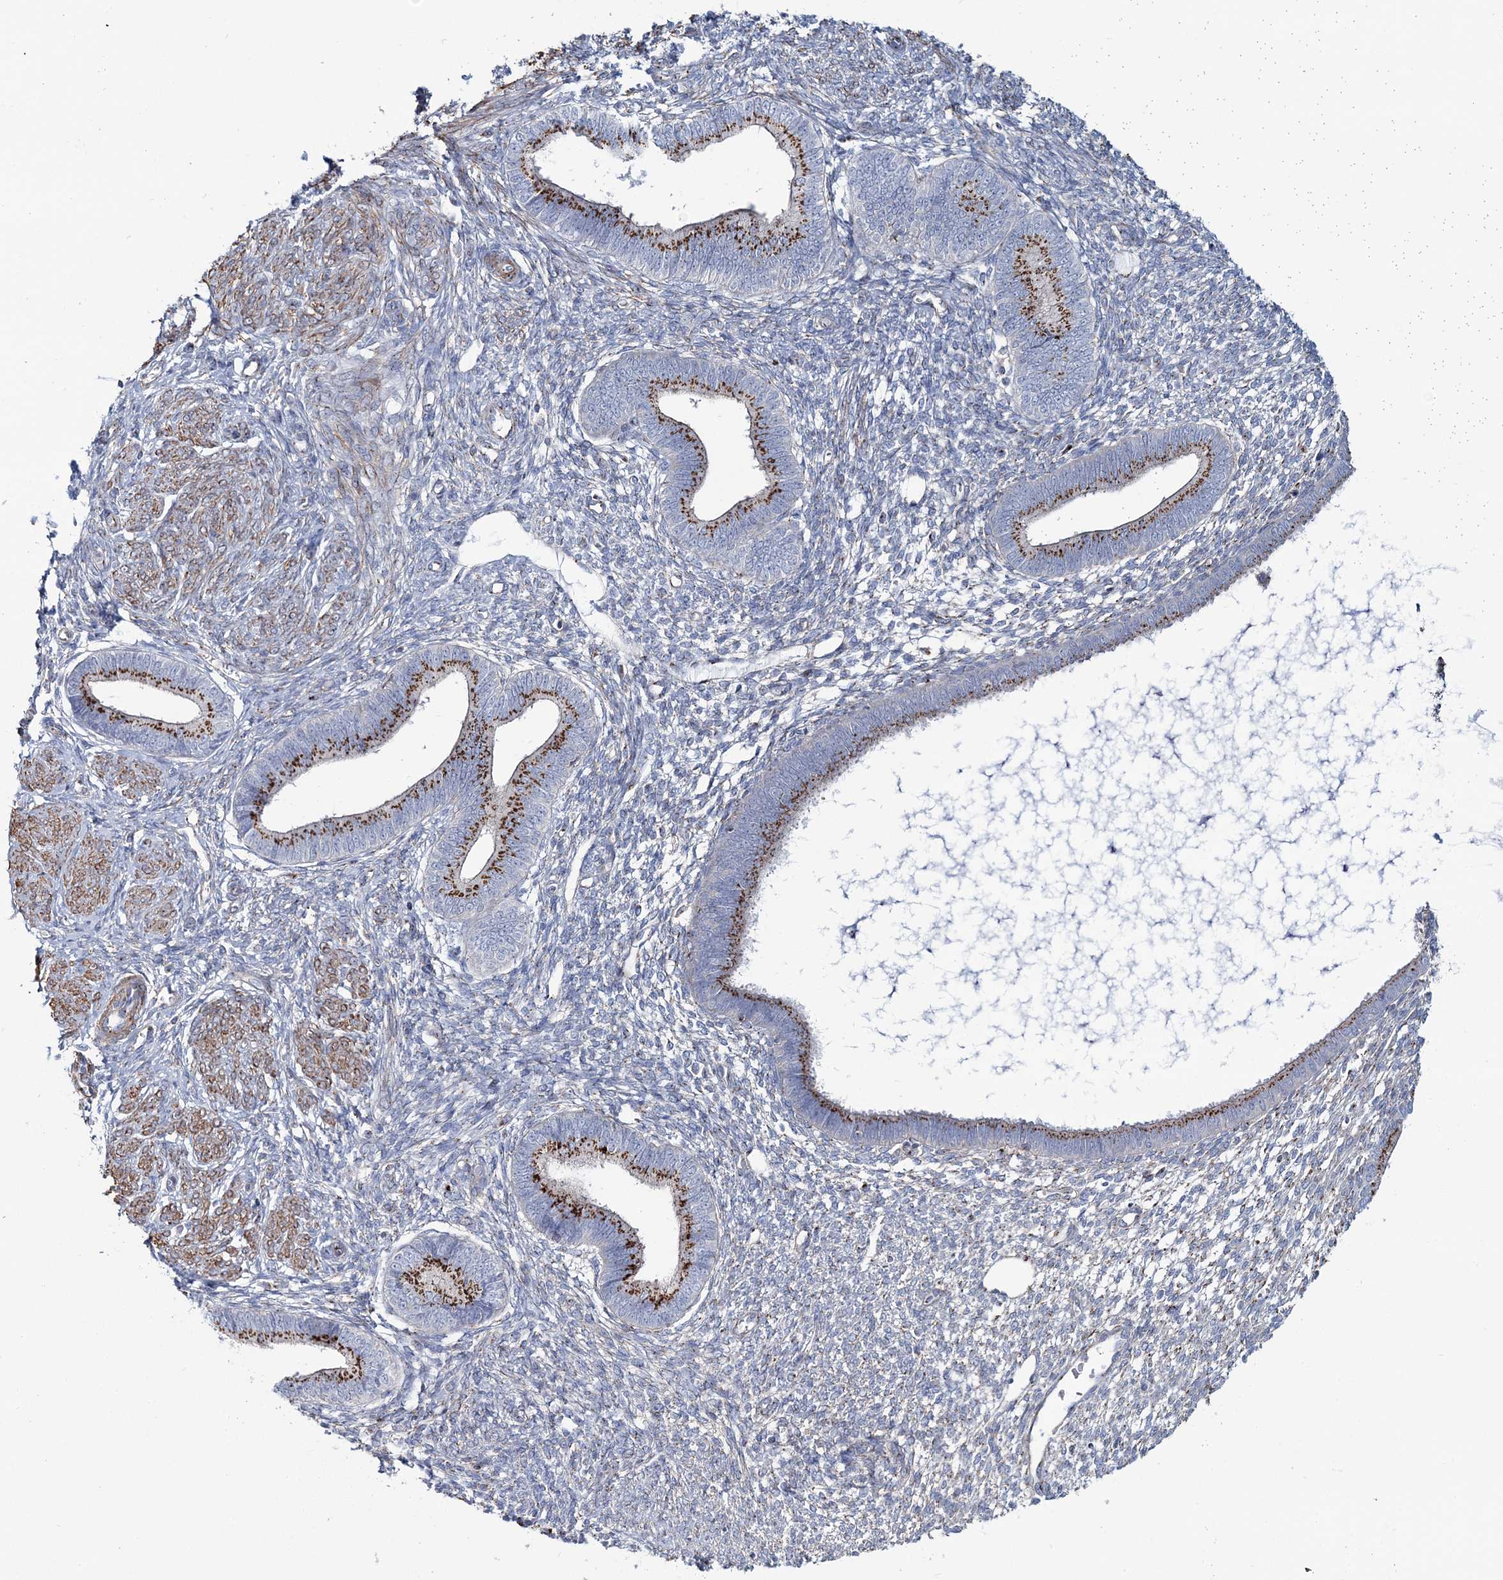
{"staining": {"intensity": "moderate", "quantity": "<25%", "location": "cytoplasmic/membranous"}, "tissue": "endometrium", "cell_type": "Cells in endometrial stroma", "image_type": "normal", "snomed": [{"axis": "morphology", "description": "Normal tissue, NOS"}, {"axis": "topography", "description": "Endometrium"}], "caption": "Immunohistochemical staining of benign human endometrium displays <25% levels of moderate cytoplasmic/membranous protein expression in about <25% of cells in endometrial stroma.", "gene": "MAN1A2", "patient": {"sex": "female", "age": 46}}